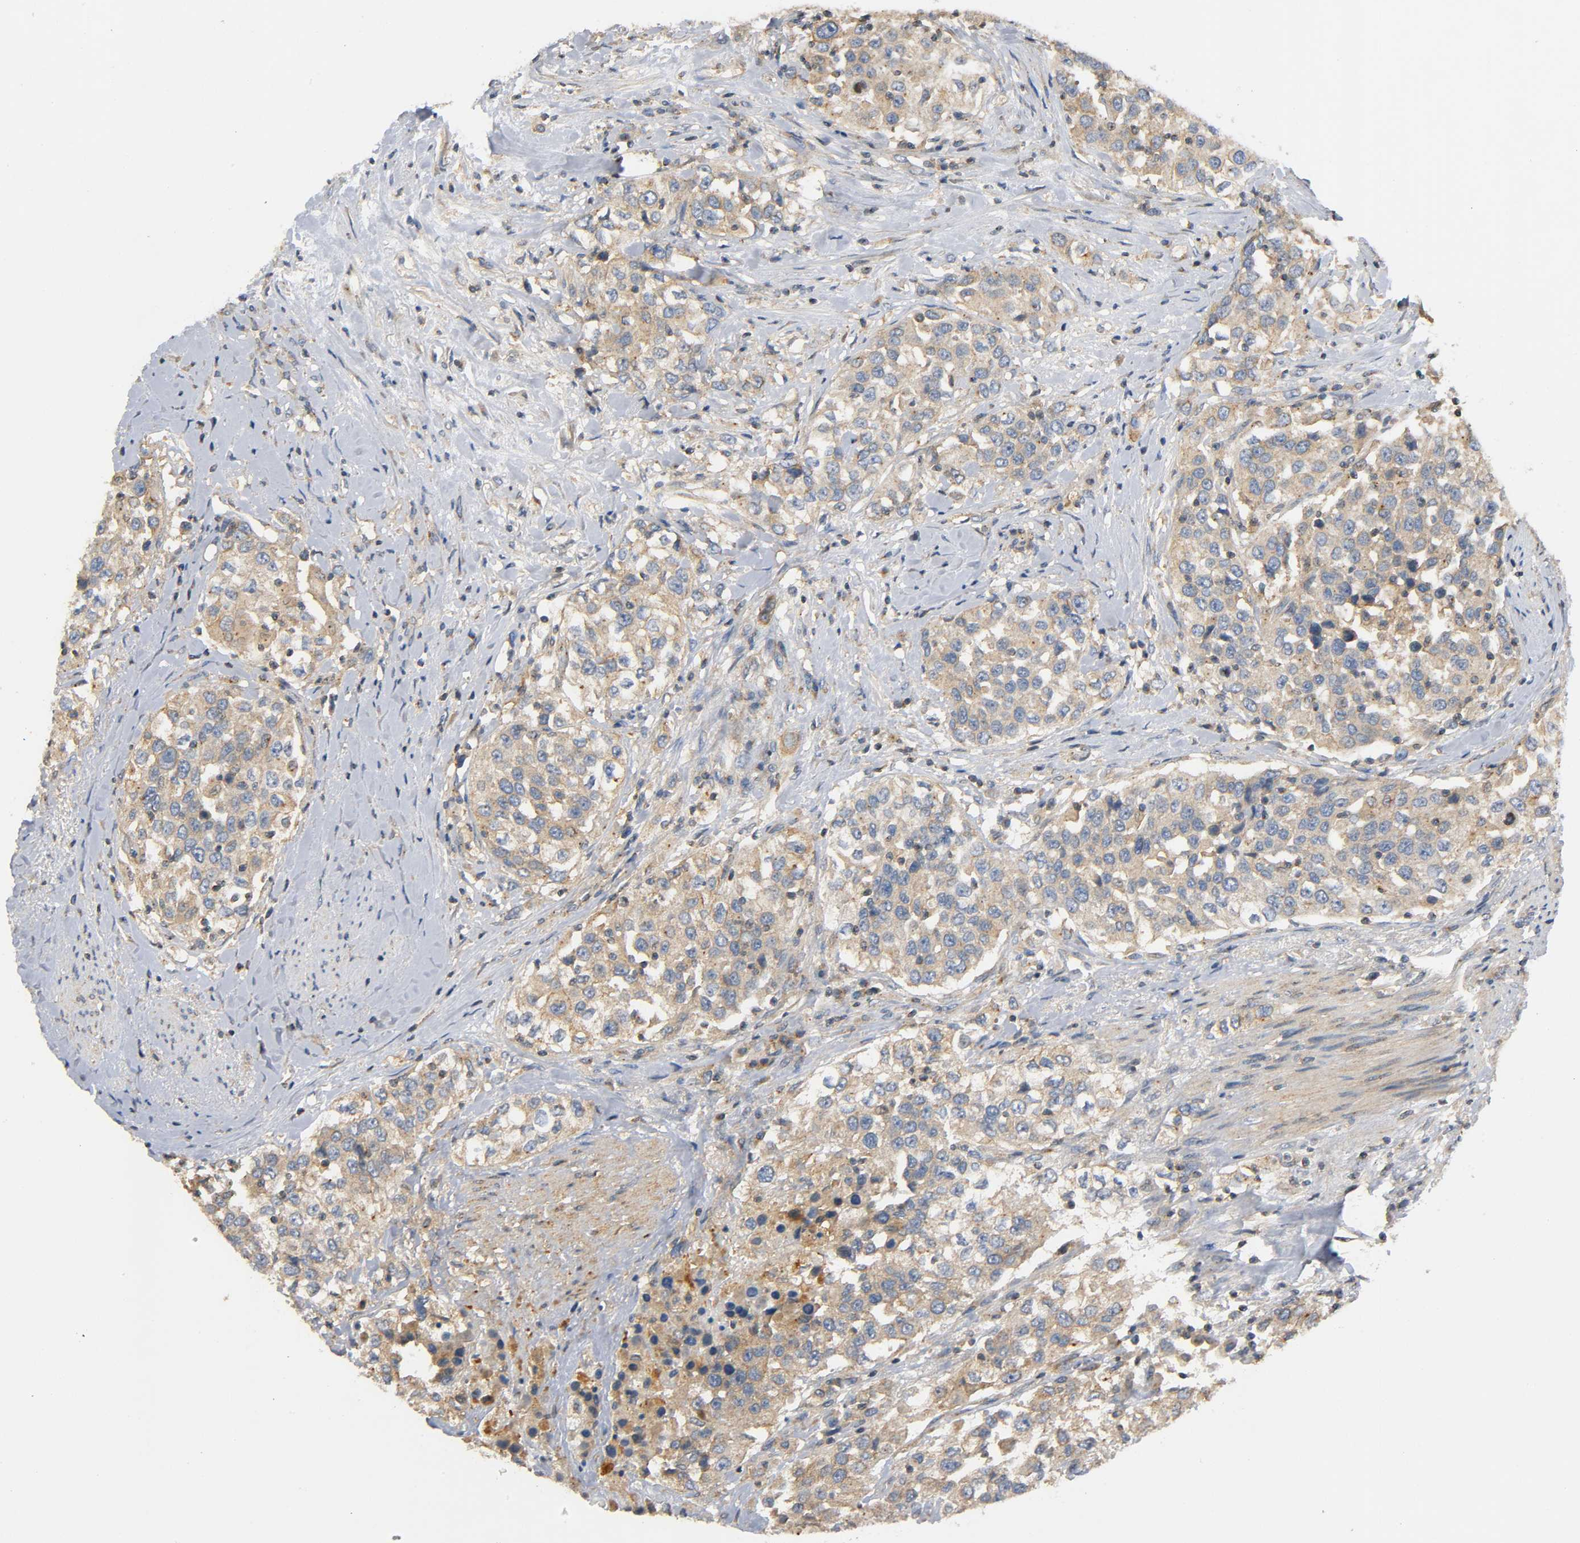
{"staining": {"intensity": "moderate", "quantity": ">75%", "location": "cytoplasmic/membranous"}, "tissue": "urothelial cancer", "cell_type": "Tumor cells", "image_type": "cancer", "snomed": [{"axis": "morphology", "description": "Urothelial carcinoma, High grade"}, {"axis": "topography", "description": "Urinary bladder"}], "caption": "A high-resolution photomicrograph shows IHC staining of urothelial cancer, which displays moderate cytoplasmic/membranous positivity in about >75% of tumor cells.", "gene": "IKBKB", "patient": {"sex": "female", "age": 80}}